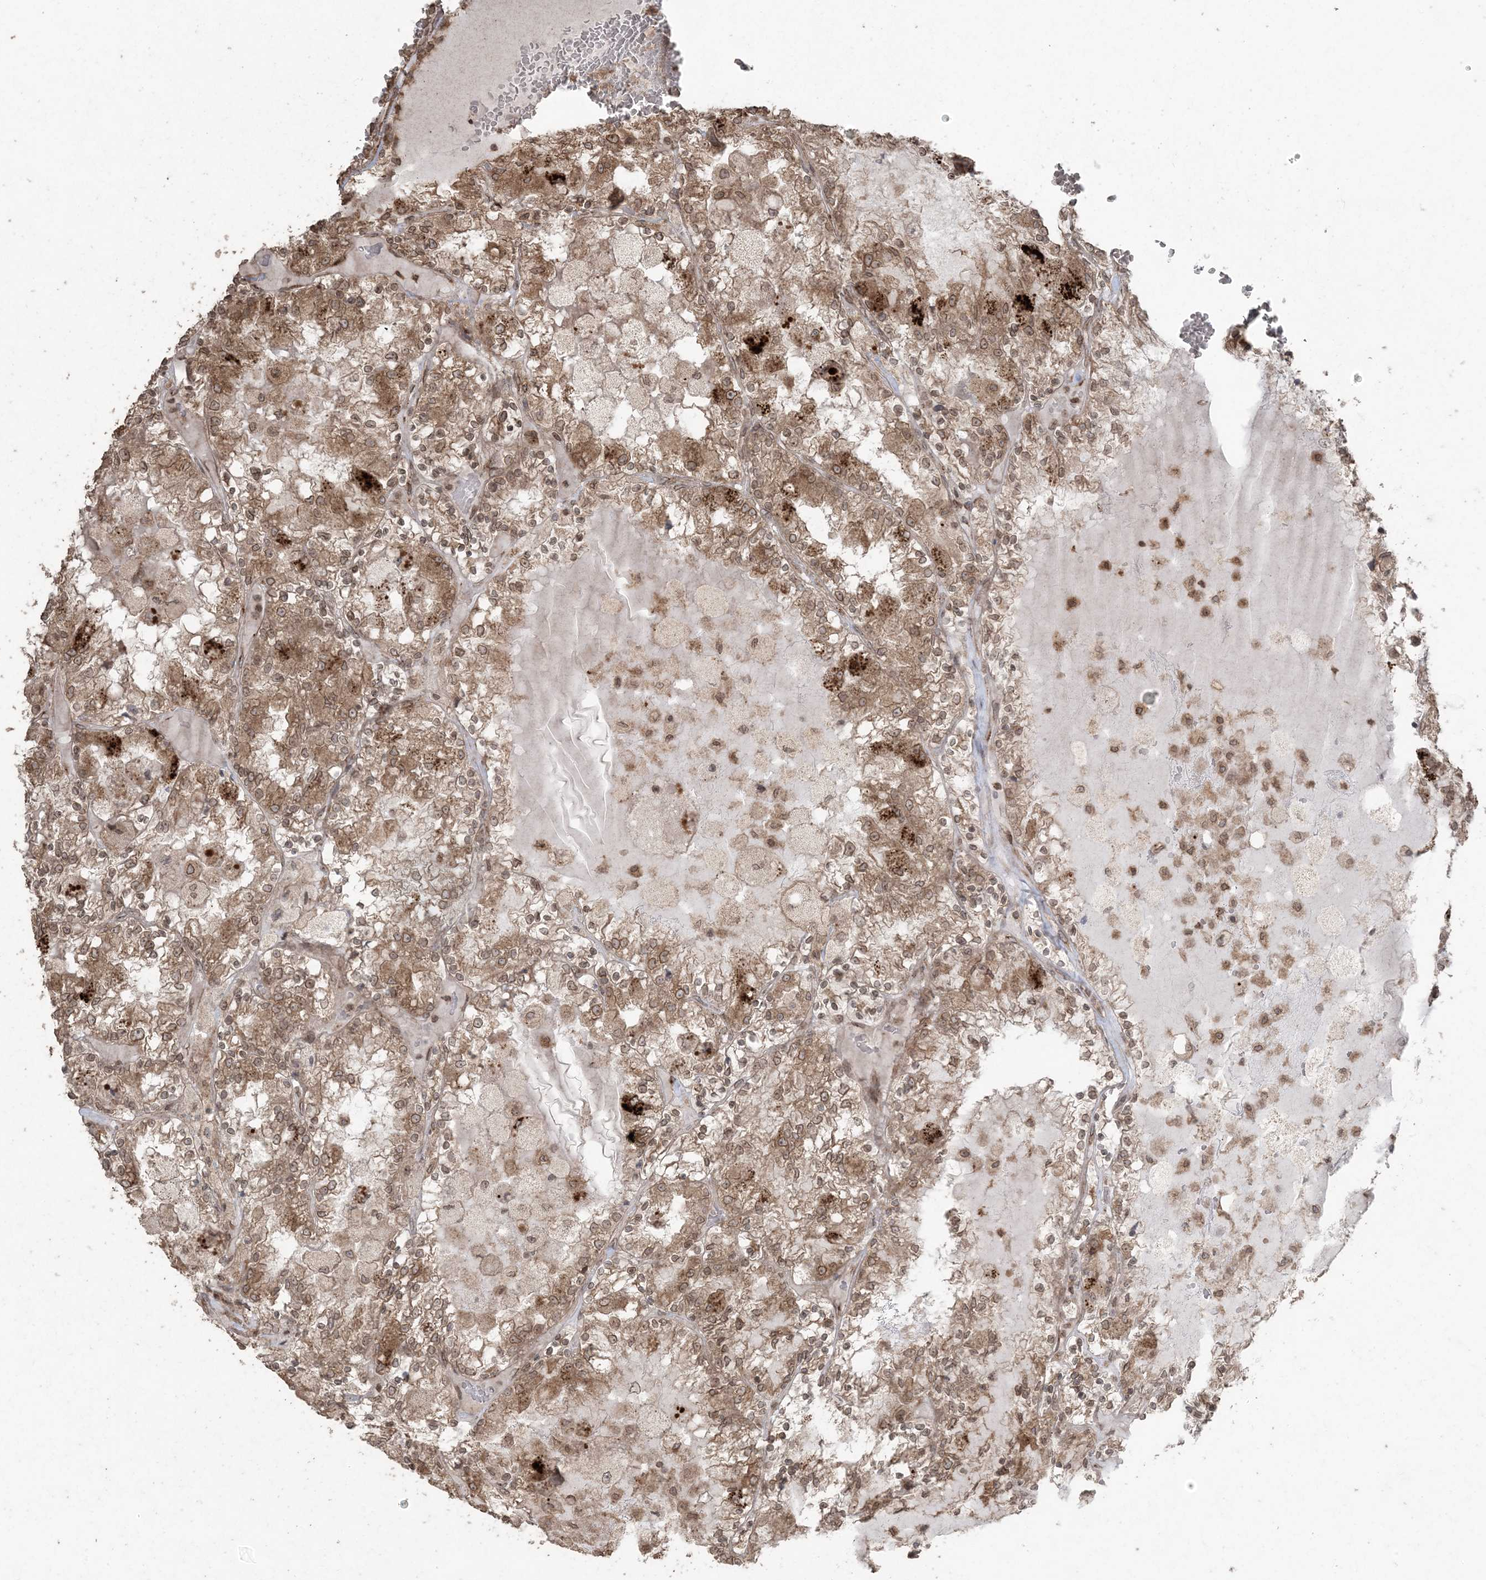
{"staining": {"intensity": "moderate", "quantity": ">75%", "location": "cytoplasmic/membranous,nuclear"}, "tissue": "renal cancer", "cell_type": "Tumor cells", "image_type": "cancer", "snomed": [{"axis": "morphology", "description": "Adenocarcinoma, NOS"}, {"axis": "topography", "description": "Kidney"}], "caption": "Tumor cells exhibit medium levels of moderate cytoplasmic/membranous and nuclear staining in about >75% of cells in adenocarcinoma (renal). The staining was performed using DAB (3,3'-diaminobenzidine) to visualize the protein expression in brown, while the nuclei were stained in blue with hematoxylin (Magnification: 20x).", "gene": "DDX19B", "patient": {"sex": "female", "age": 56}}